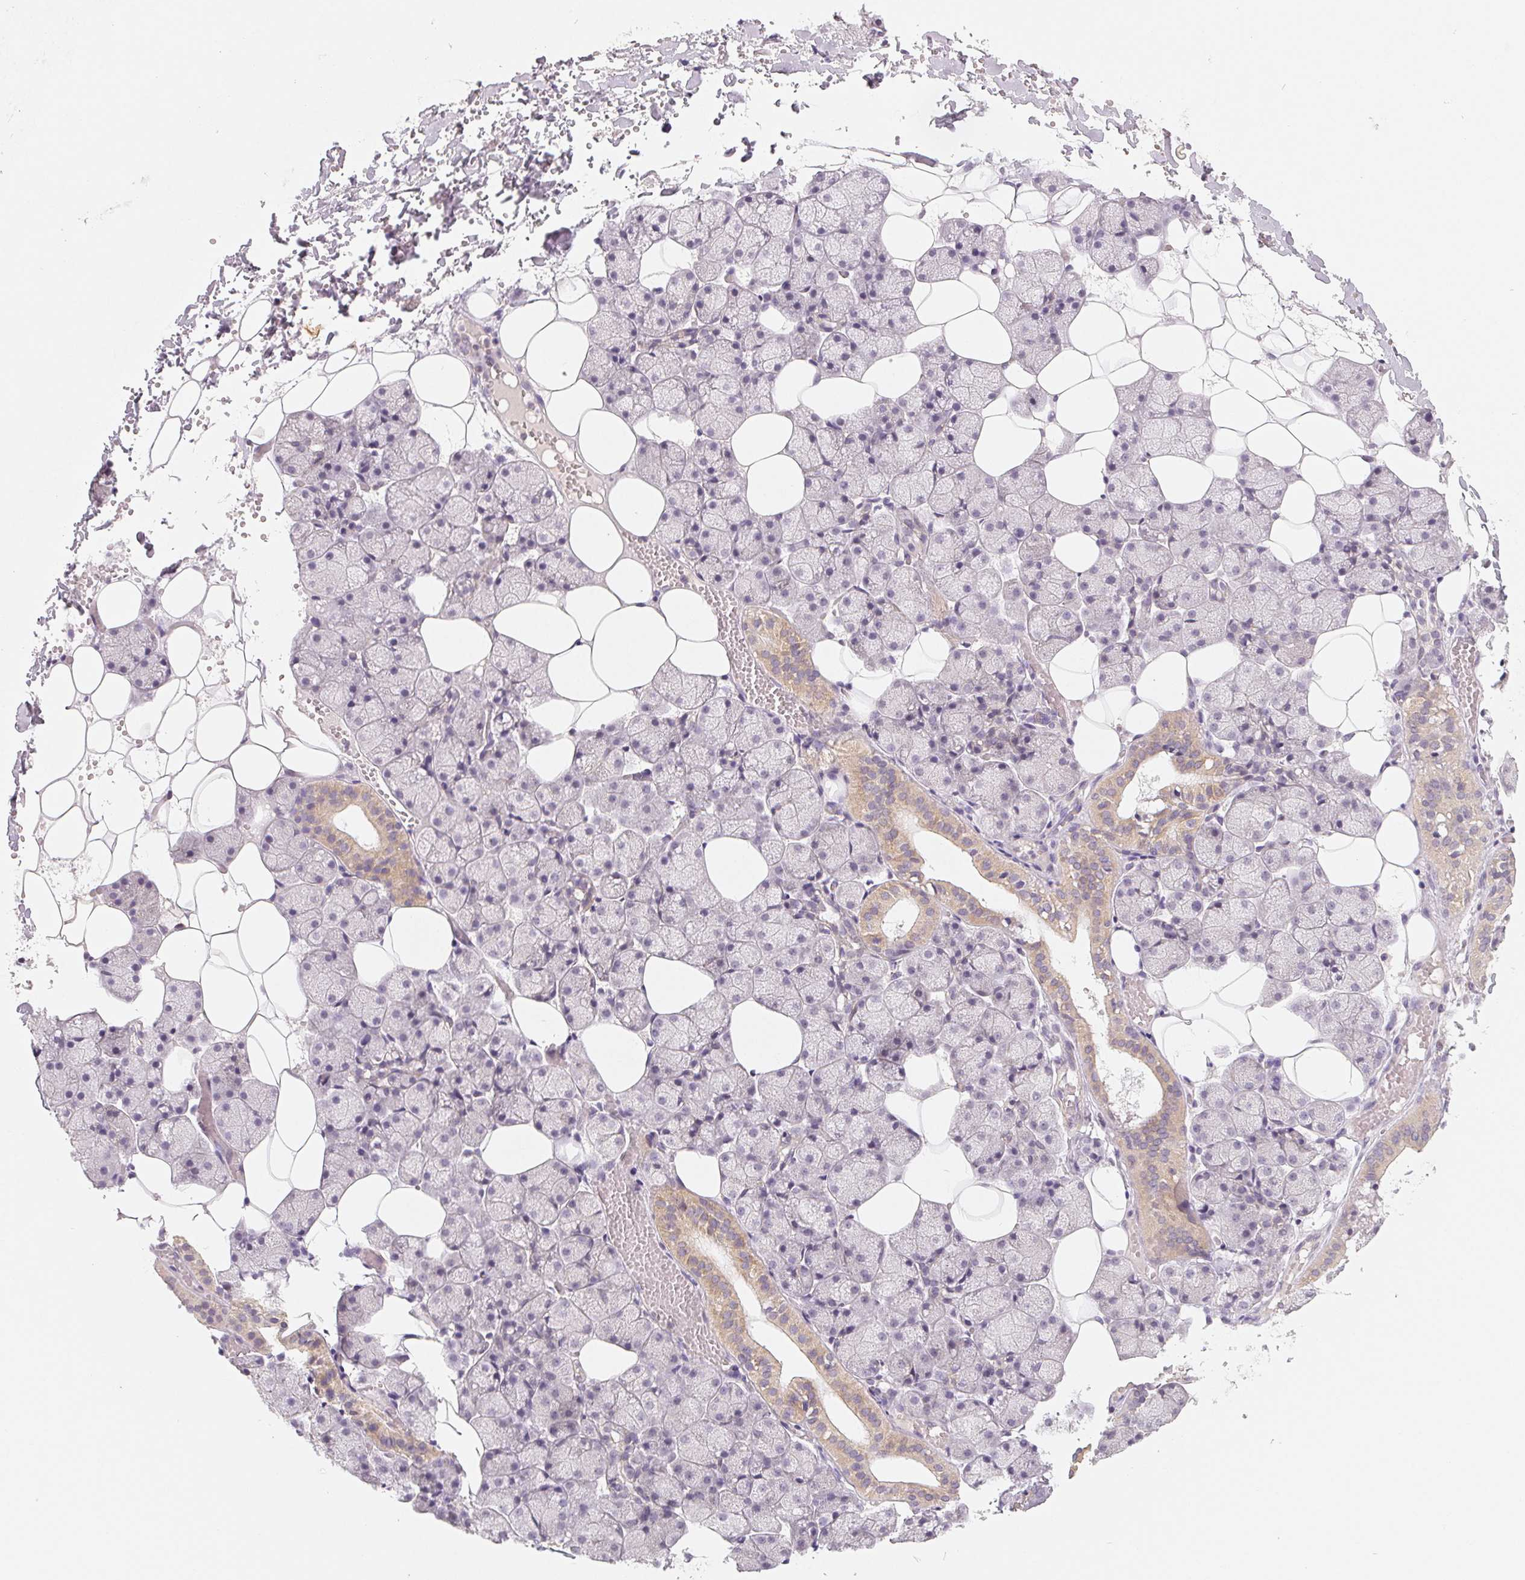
{"staining": {"intensity": "weak", "quantity": "25%-75%", "location": "cytoplasmic/membranous"}, "tissue": "salivary gland", "cell_type": "Glandular cells", "image_type": "normal", "snomed": [{"axis": "morphology", "description": "Normal tissue, NOS"}, {"axis": "topography", "description": "Salivary gland"}], "caption": "About 25%-75% of glandular cells in normal human salivary gland reveal weak cytoplasmic/membranous protein expression as visualized by brown immunohistochemical staining.", "gene": "GHITM", "patient": {"sex": "male", "age": 38}}